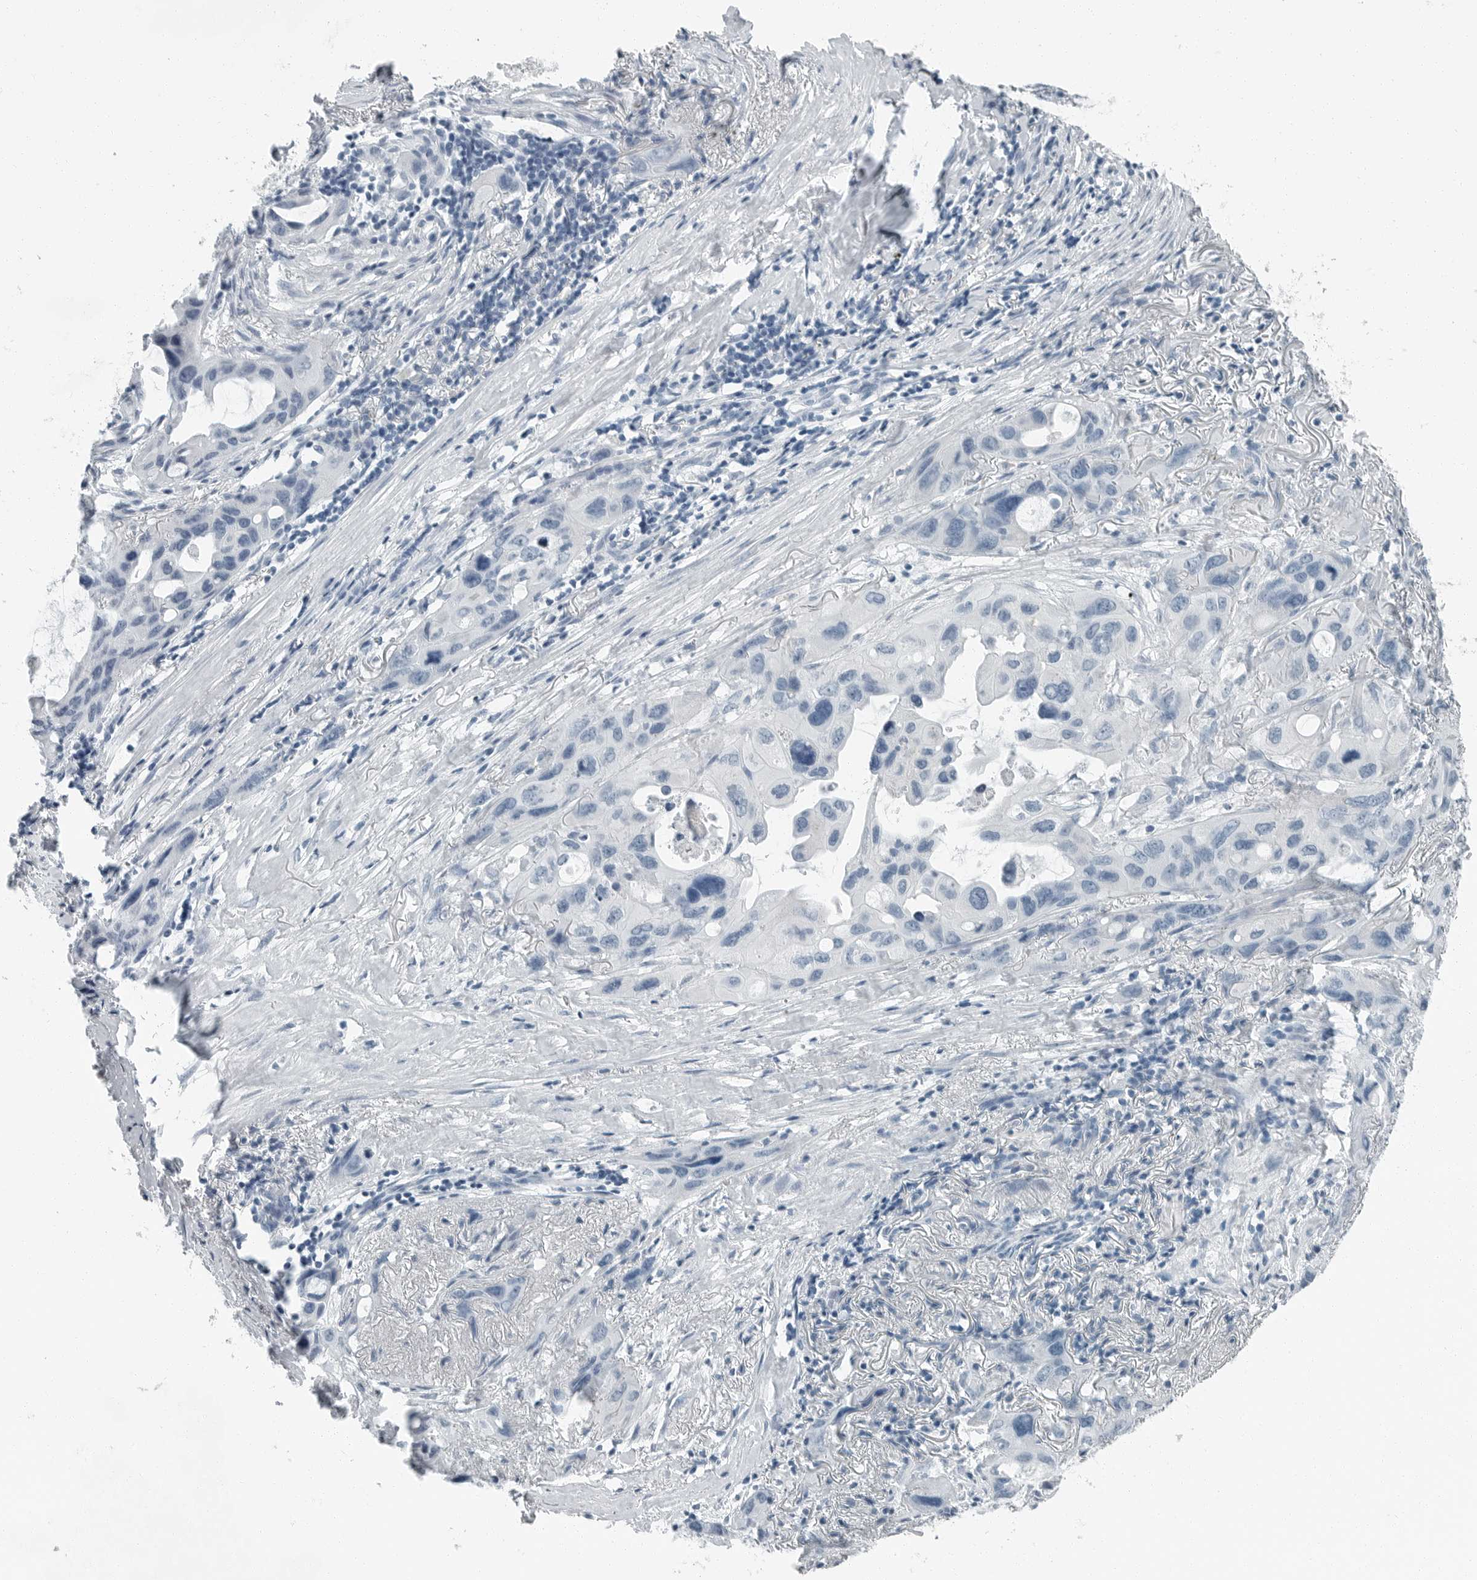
{"staining": {"intensity": "negative", "quantity": "none", "location": "none"}, "tissue": "lung cancer", "cell_type": "Tumor cells", "image_type": "cancer", "snomed": [{"axis": "morphology", "description": "Squamous cell carcinoma, NOS"}, {"axis": "topography", "description": "Lung"}], "caption": "Immunohistochemistry (IHC) of squamous cell carcinoma (lung) demonstrates no staining in tumor cells.", "gene": "ZPBP2", "patient": {"sex": "female", "age": 73}}